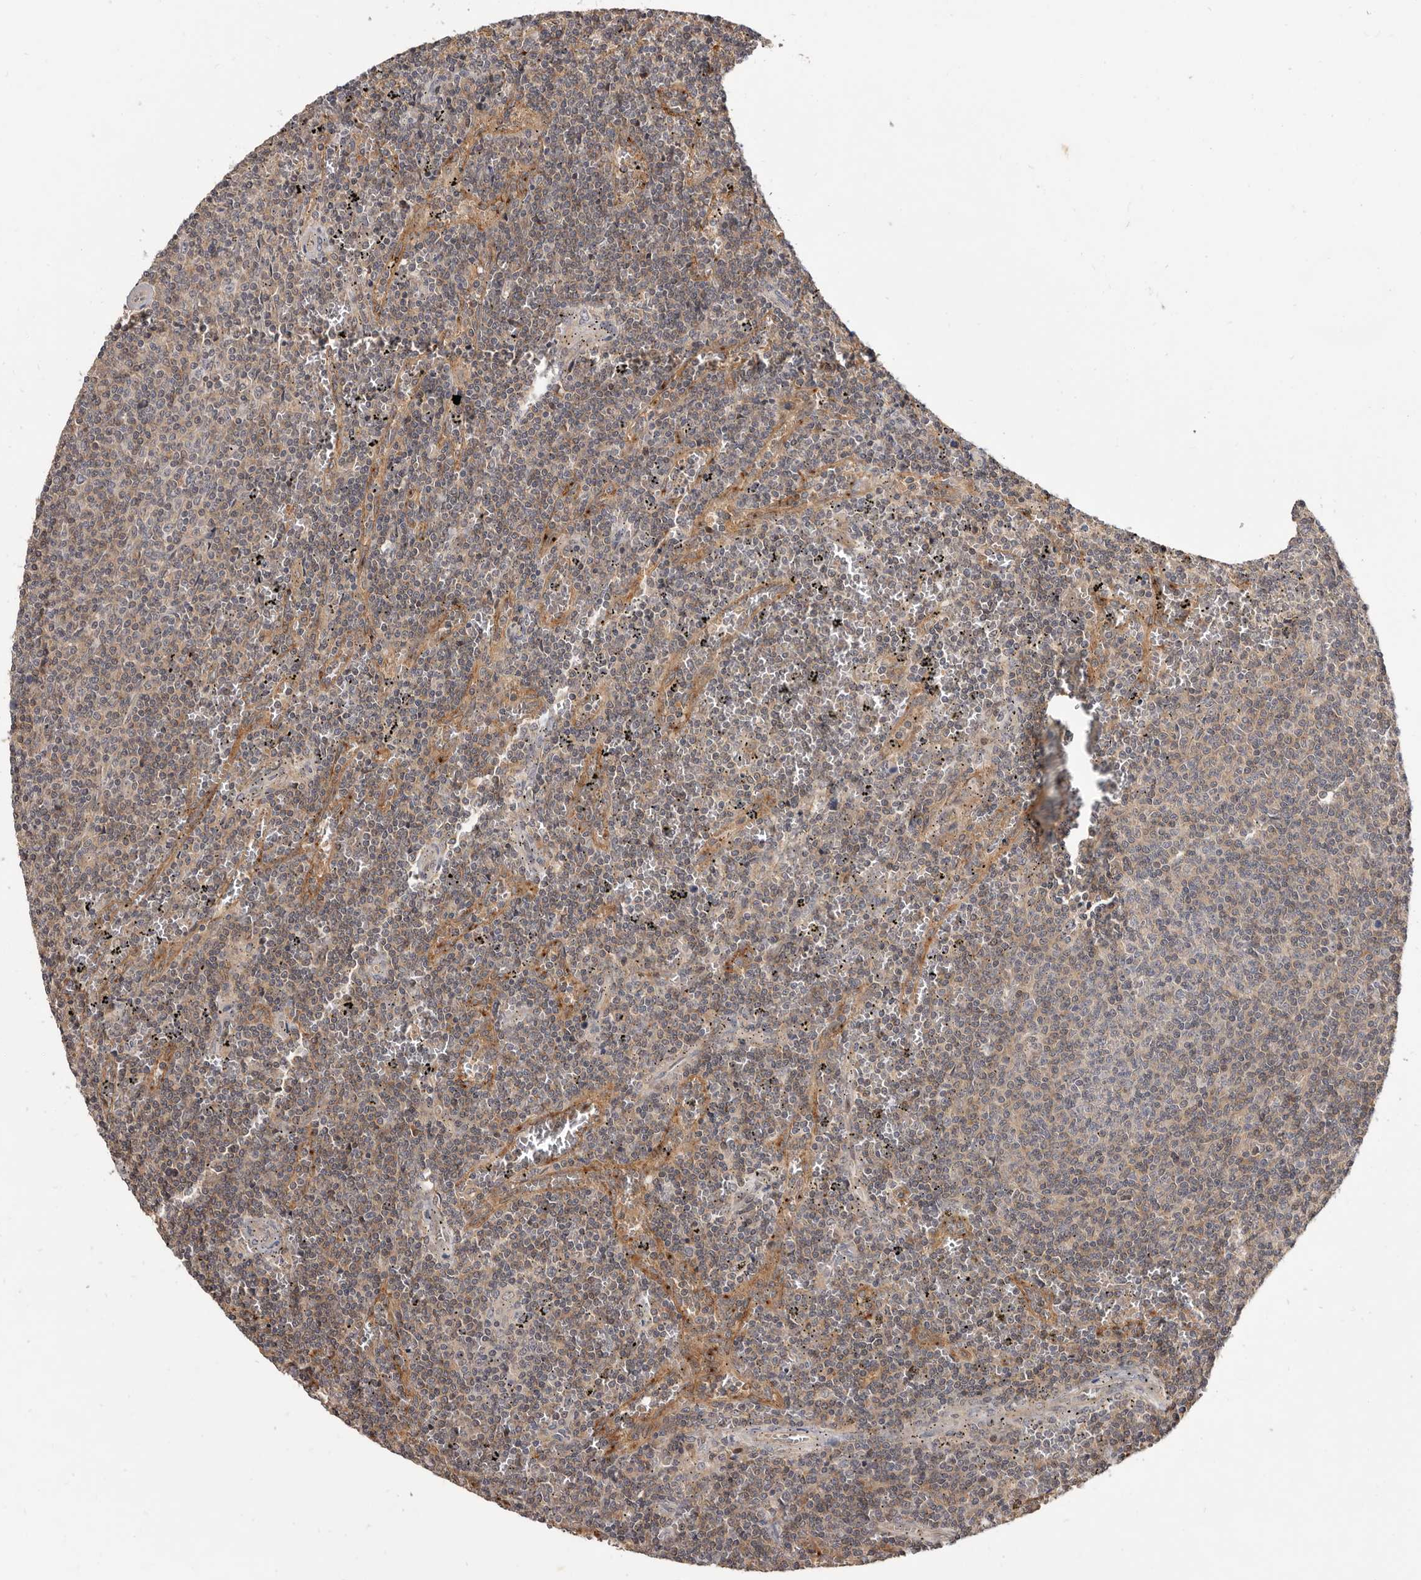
{"staining": {"intensity": "weak", "quantity": "<25%", "location": "cytoplasmic/membranous"}, "tissue": "lymphoma", "cell_type": "Tumor cells", "image_type": "cancer", "snomed": [{"axis": "morphology", "description": "Malignant lymphoma, non-Hodgkin's type, Low grade"}, {"axis": "topography", "description": "Spleen"}], "caption": "Human malignant lymphoma, non-Hodgkin's type (low-grade) stained for a protein using immunohistochemistry displays no expression in tumor cells.", "gene": "INAVA", "patient": {"sex": "female", "age": 50}}